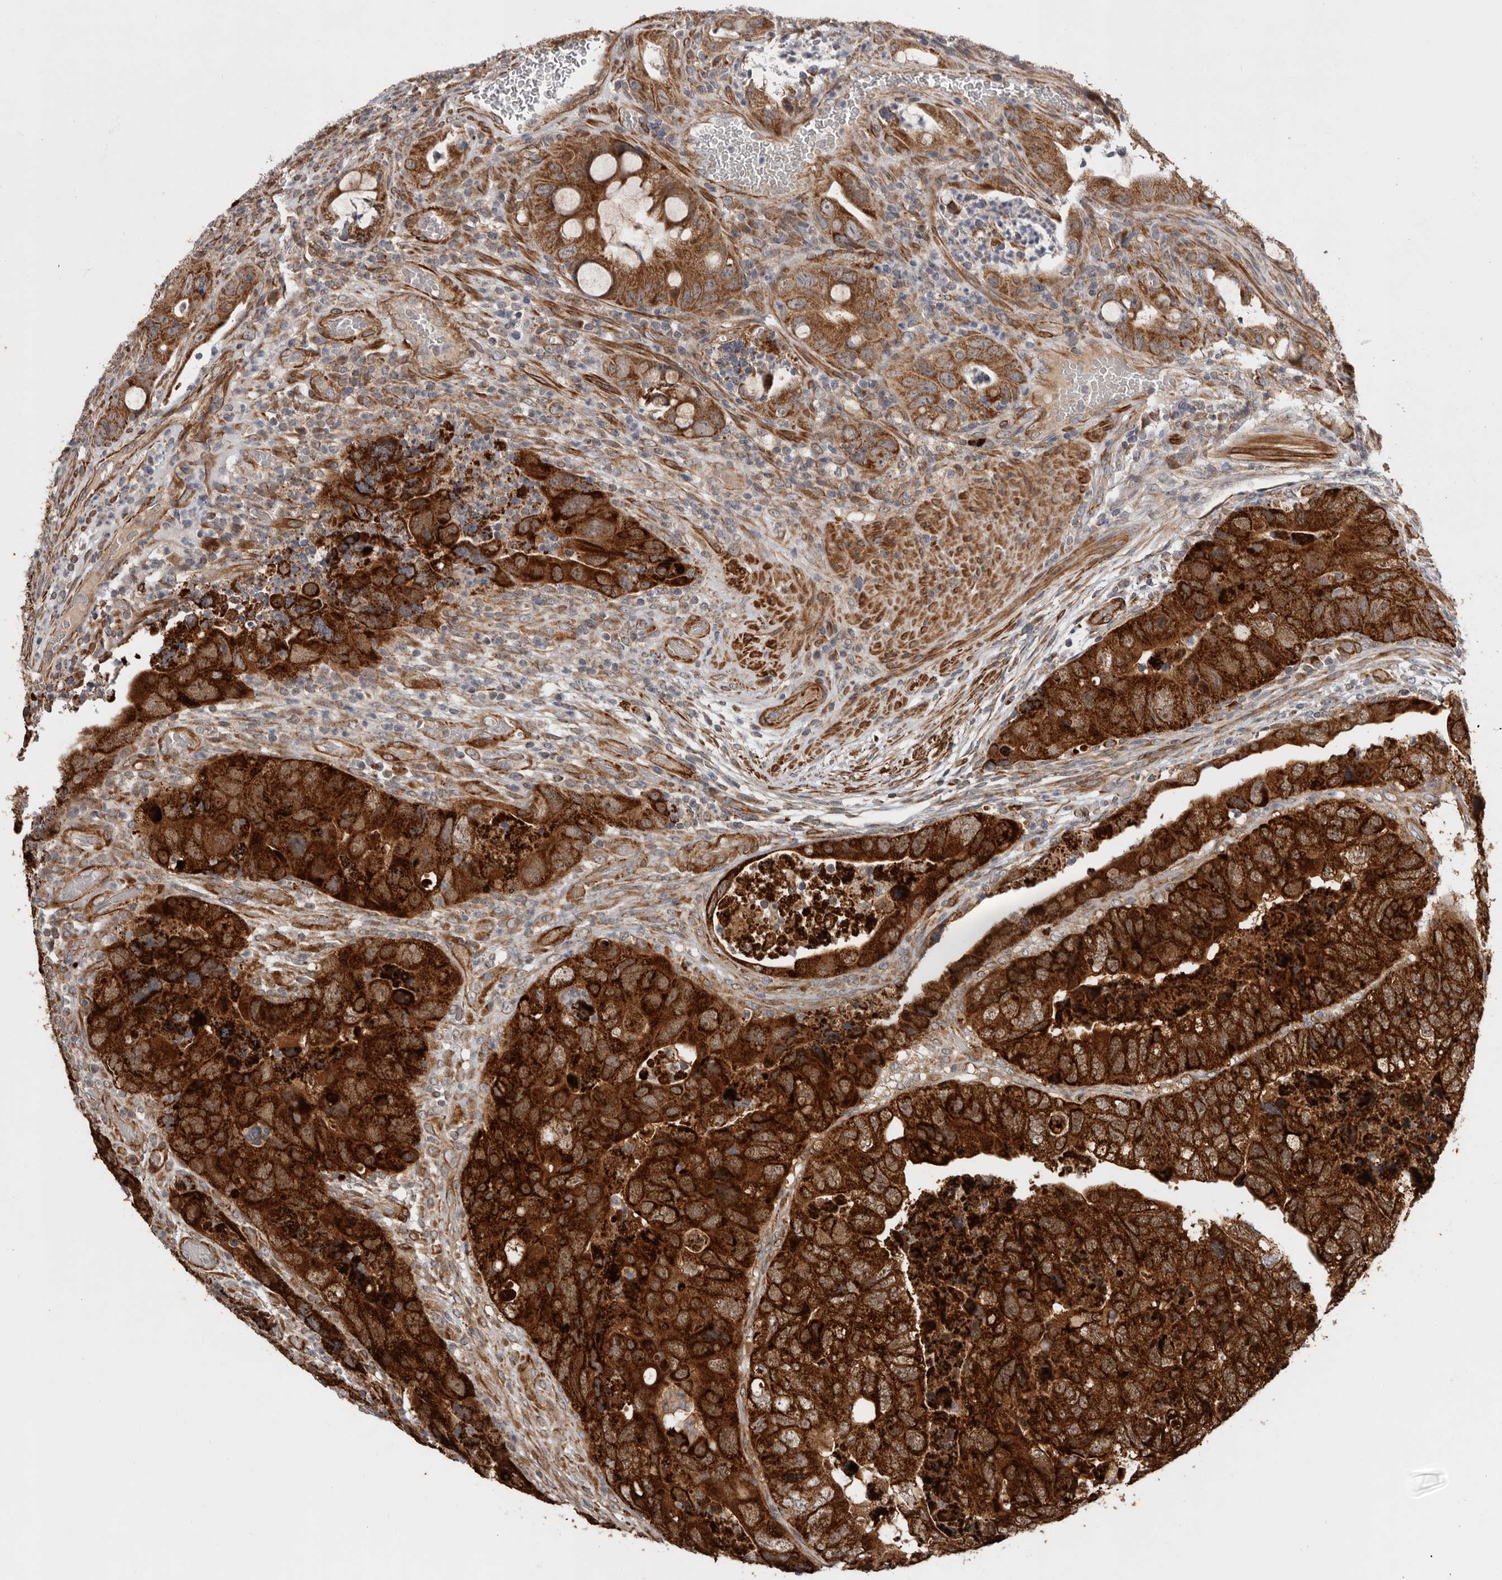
{"staining": {"intensity": "strong", "quantity": ">75%", "location": "cytoplasmic/membranous,nuclear"}, "tissue": "colorectal cancer", "cell_type": "Tumor cells", "image_type": "cancer", "snomed": [{"axis": "morphology", "description": "Adenocarcinoma, NOS"}, {"axis": "topography", "description": "Rectum"}], "caption": "Protein staining of colorectal cancer tissue demonstrates strong cytoplasmic/membranous and nuclear expression in about >75% of tumor cells. (brown staining indicates protein expression, while blue staining denotes nuclei).", "gene": "PROKR1", "patient": {"sex": "male", "age": 63}}